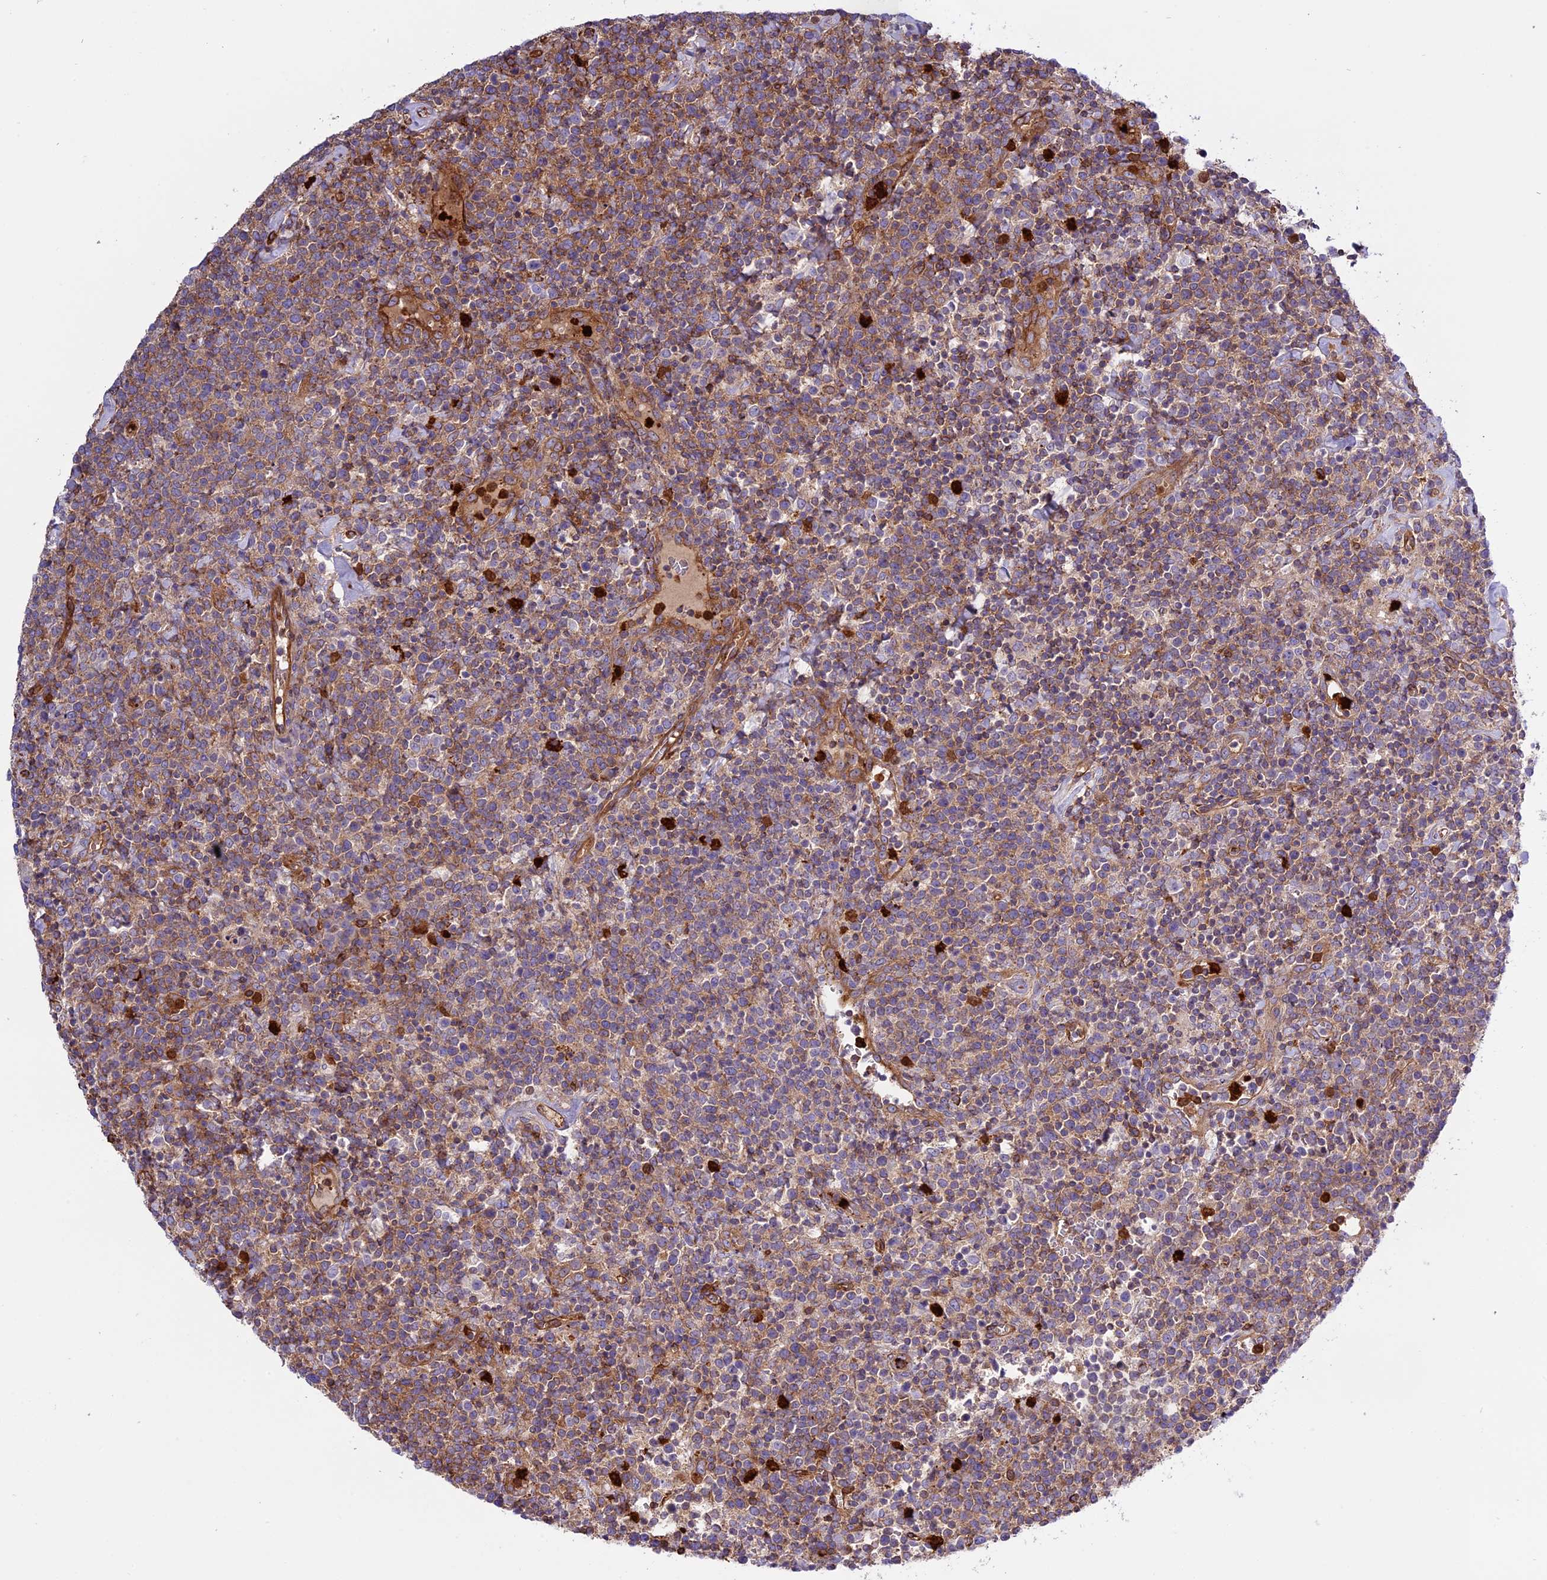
{"staining": {"intensity": "weak", "quantity": "25%-75%", "location": "cytoplasmic/membranous"}, "tissue": "lymphoma", "cell_type": "Tumor cells", "image_type": "cancer", "snomed": [{"axis": "morphology", "description": "Malignant lymphoma, non-Hodgkin's type, High grade"}, {"axis": "topography", "description": "Lymph node"}], "caption": "Protein analysis of lymphoma tissue shows weak cytoplasmic/membranous positivity in about 25%-75% of tumor cells.", "gene": "CD99L2", "patient": {"sex": "male", "age": 61}}